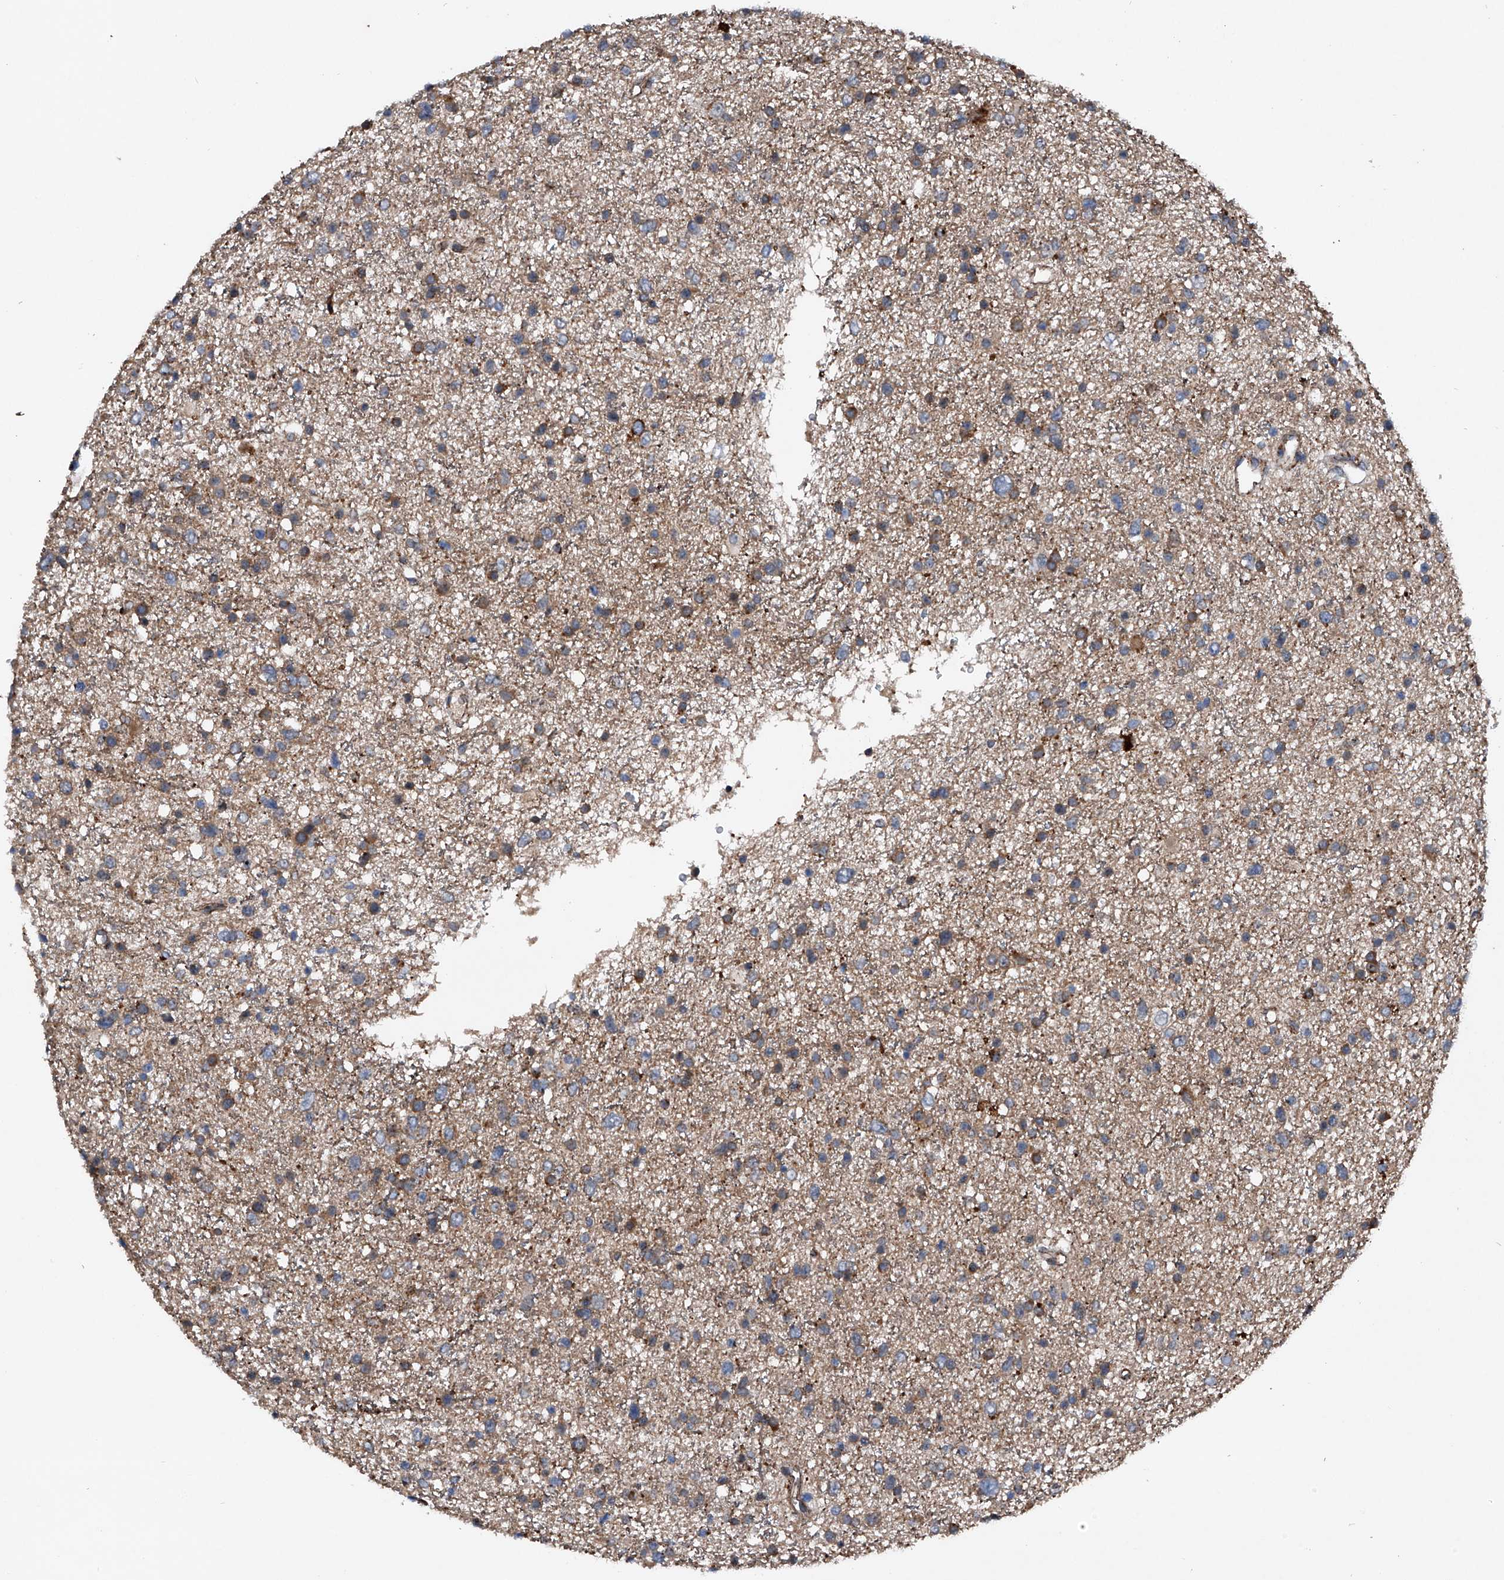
{"staining": {"intensity": "moderate", "quantity": ">75%", "location": "cytoplasmic/membranous"}, "tissue": "glioma", "cell_type": "Tumor cells", "image_type": "cancer", "snomed": [{"axis": "morphology", "description": "Glioma, malignant, Low grade"}, {"axis": "topography", "description": "Brain"}], "caption": "A micrograph of glioma stained for a protein reveals moderate cytoplasmic/membranous brown staining in tumor cells.", "gene": "MAPKAP1", "patient": {"sex": "female", "age": 37}}